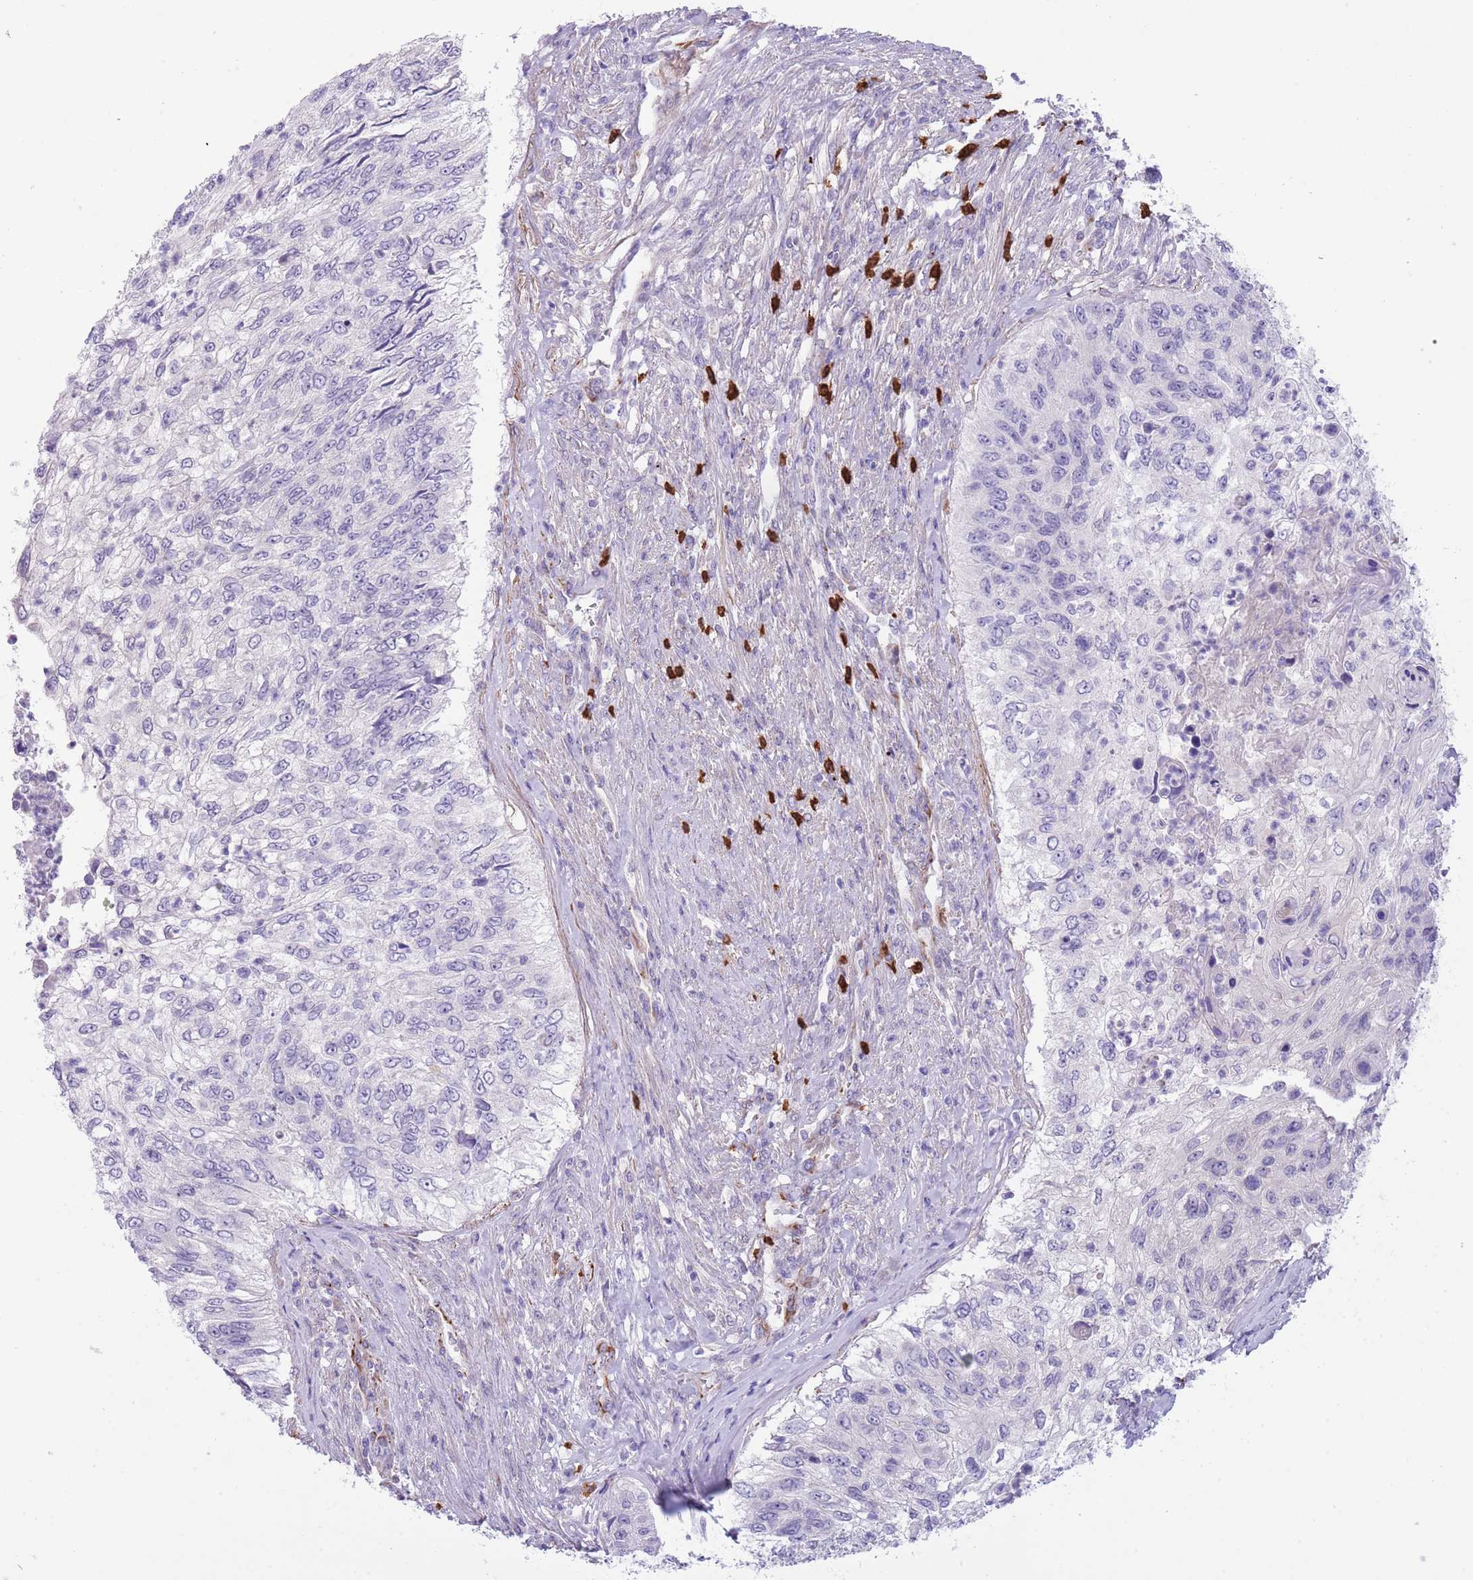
{"staining": {"intensity": "negative", "quantity": "none", "location": "none"}, "tissue": "urothelial cancer", "cell_type": "Tumor cells", "image_type": "cancer", "snomed": [{"axis": "morphology", "description": "Urothelial carcinoma, High grade"}, {"axis": "topography", "description": "Urinary bladder"}], "caption": "Urothelial carcinoma (high-grade) stained for a protein using immunohistochemistry (IHC) displays no staining tumor cells.", "gene": "TSGA13", "patient": {"sex": "female", "age": 60}}